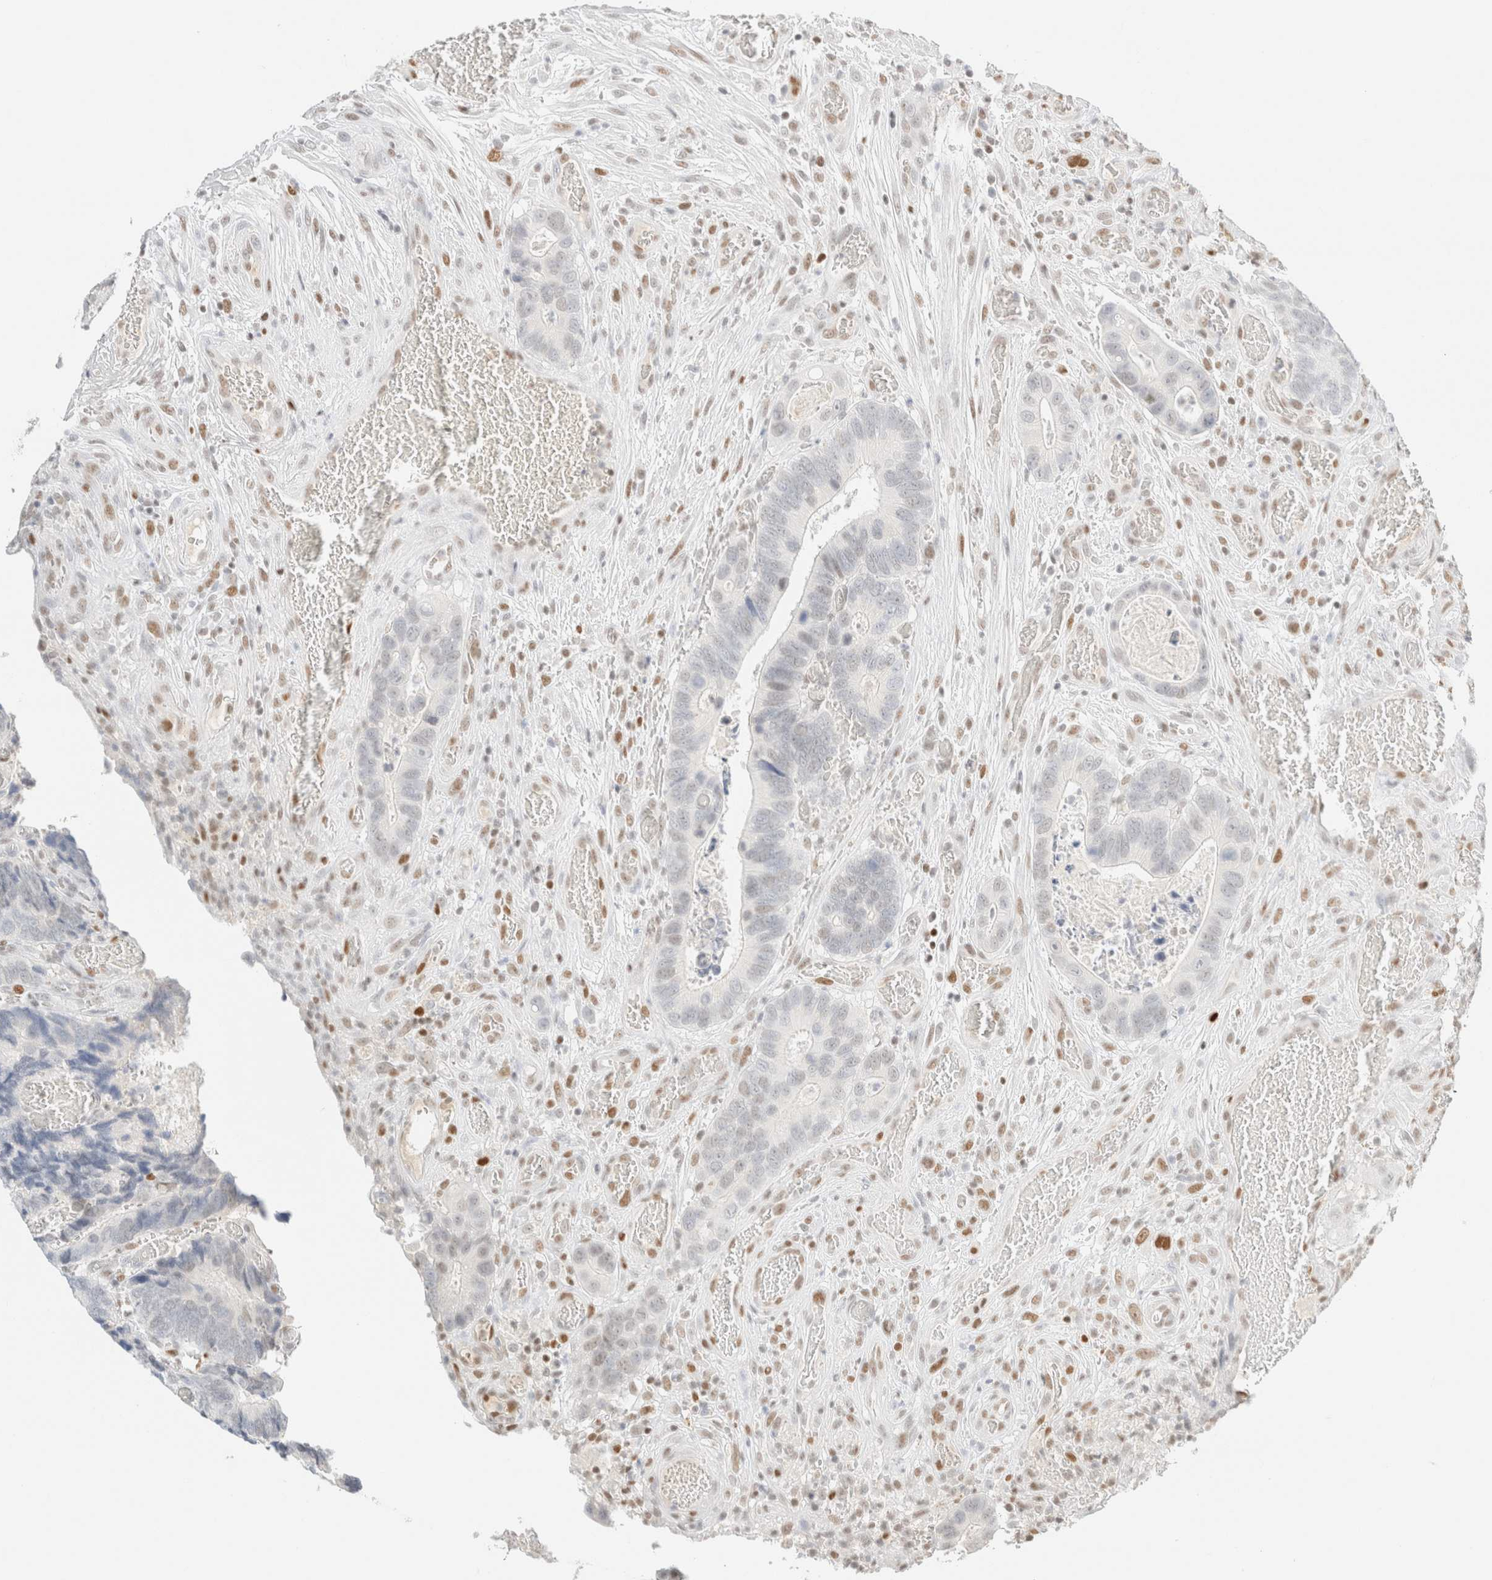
{"staining": {"intensity": "negative", "quantity": "none", "location": "none"}, "tissue": "colorectal cancer", "cell_type": "Tumor cells", "image_type": "cancer", "snomed": [{"axis": "morphology", "description": "Adenocarcinoma, NOS"}, {"axis": "topography", "description": "Colon"}], "caption": "Colorectal cancer was stained to show a protein in brown. There is no significant staining in tumor cells.", "gene": "DDB2", "patient": {"sex": "male", "age": 72}}